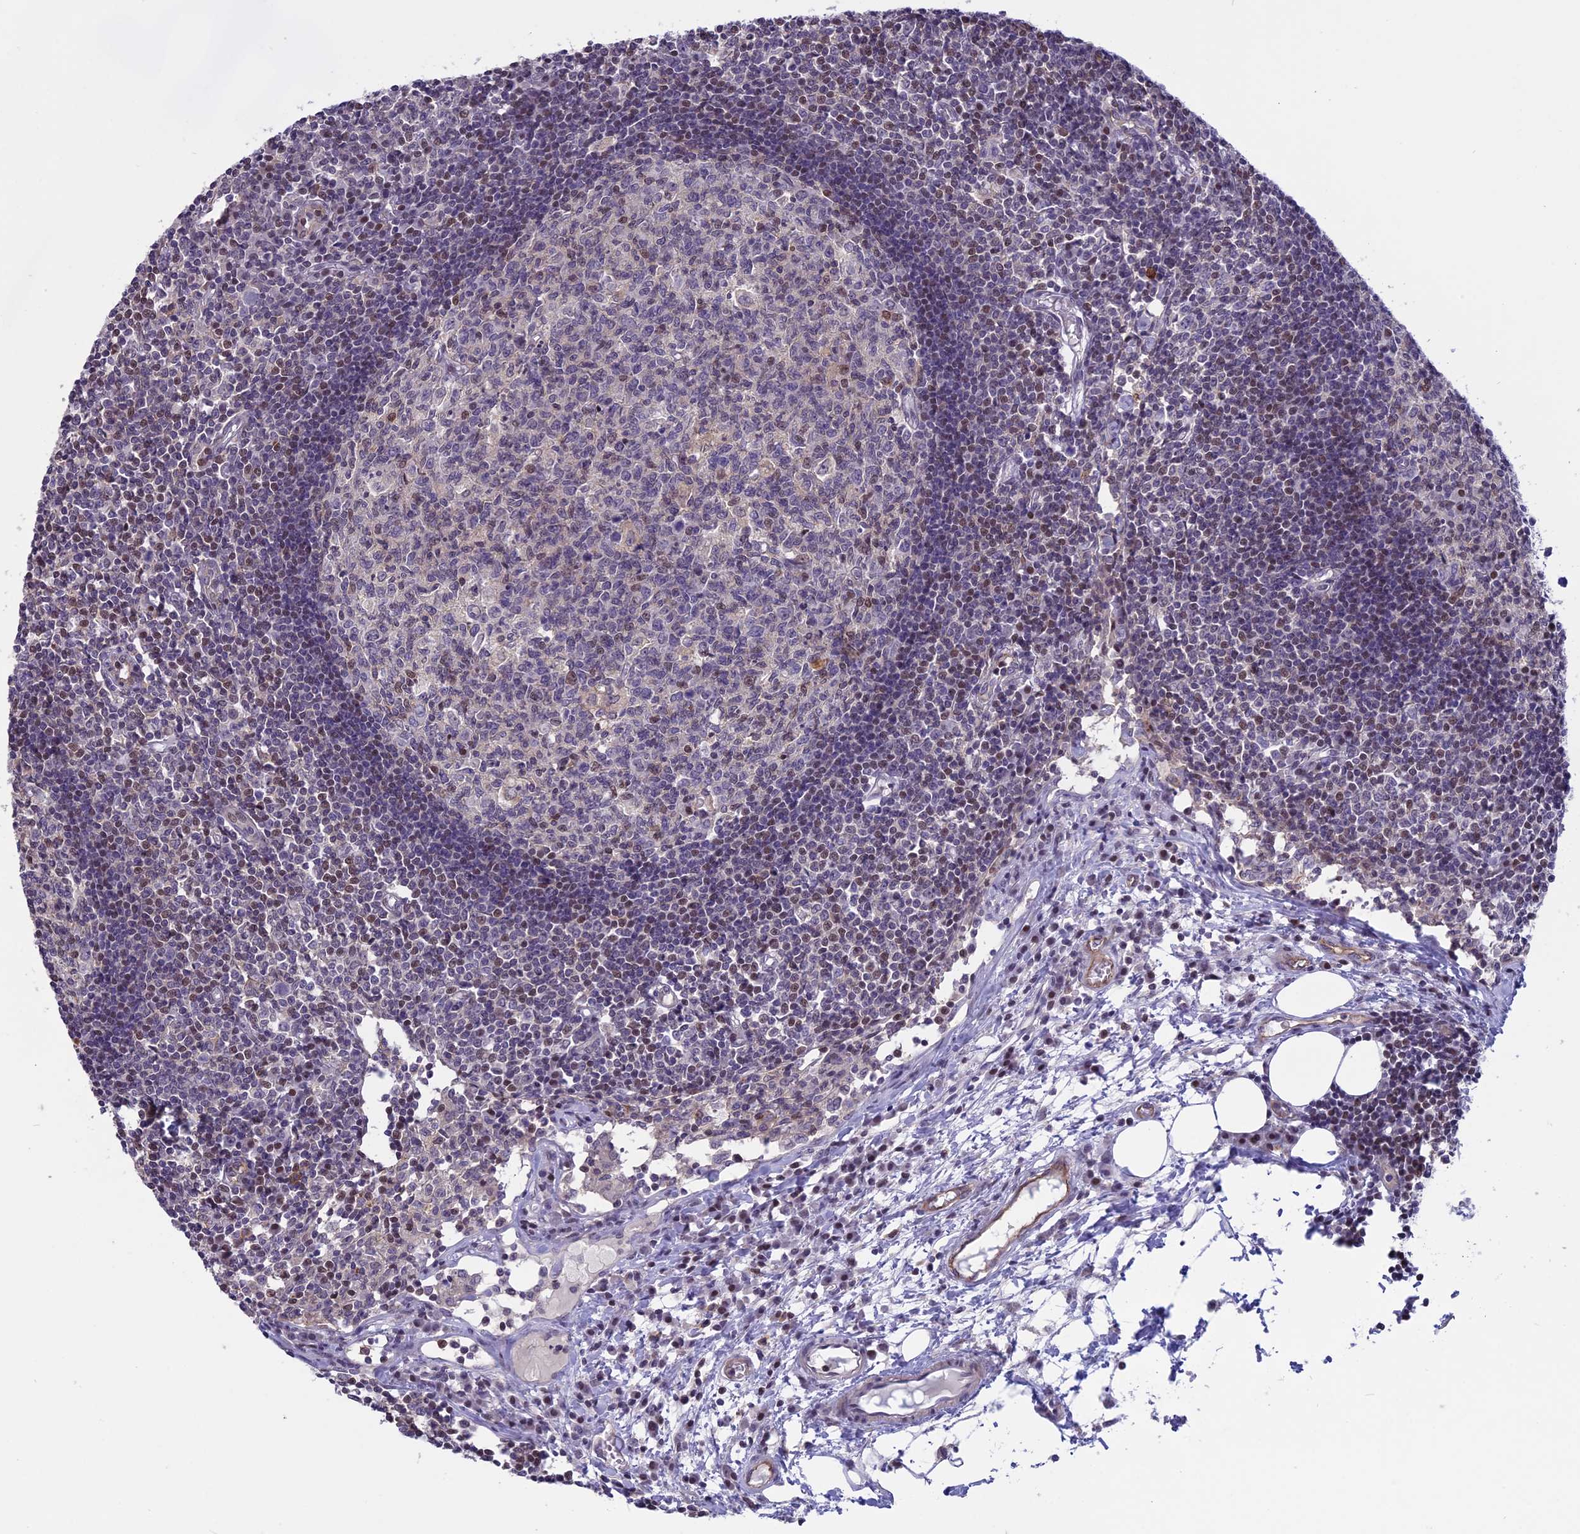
{"staining": {"intensity": "weak", "quantity": "<25%", "location": "nuclear"}, "tissue": "lymph node", "cell_type": "Germinal center cells", "image_type": "normal", "snomed": [{"axis": "morphology", "description": "Normal tissue, NOS"}, {"axis": "topography", "description": "Lymph node"}], "caption": "The photomicrograph demonstrates no staining of germinal center cells in benign lymph node.", "gene": "CORO2A", "patient": {"sex": "female", "age": 55}}